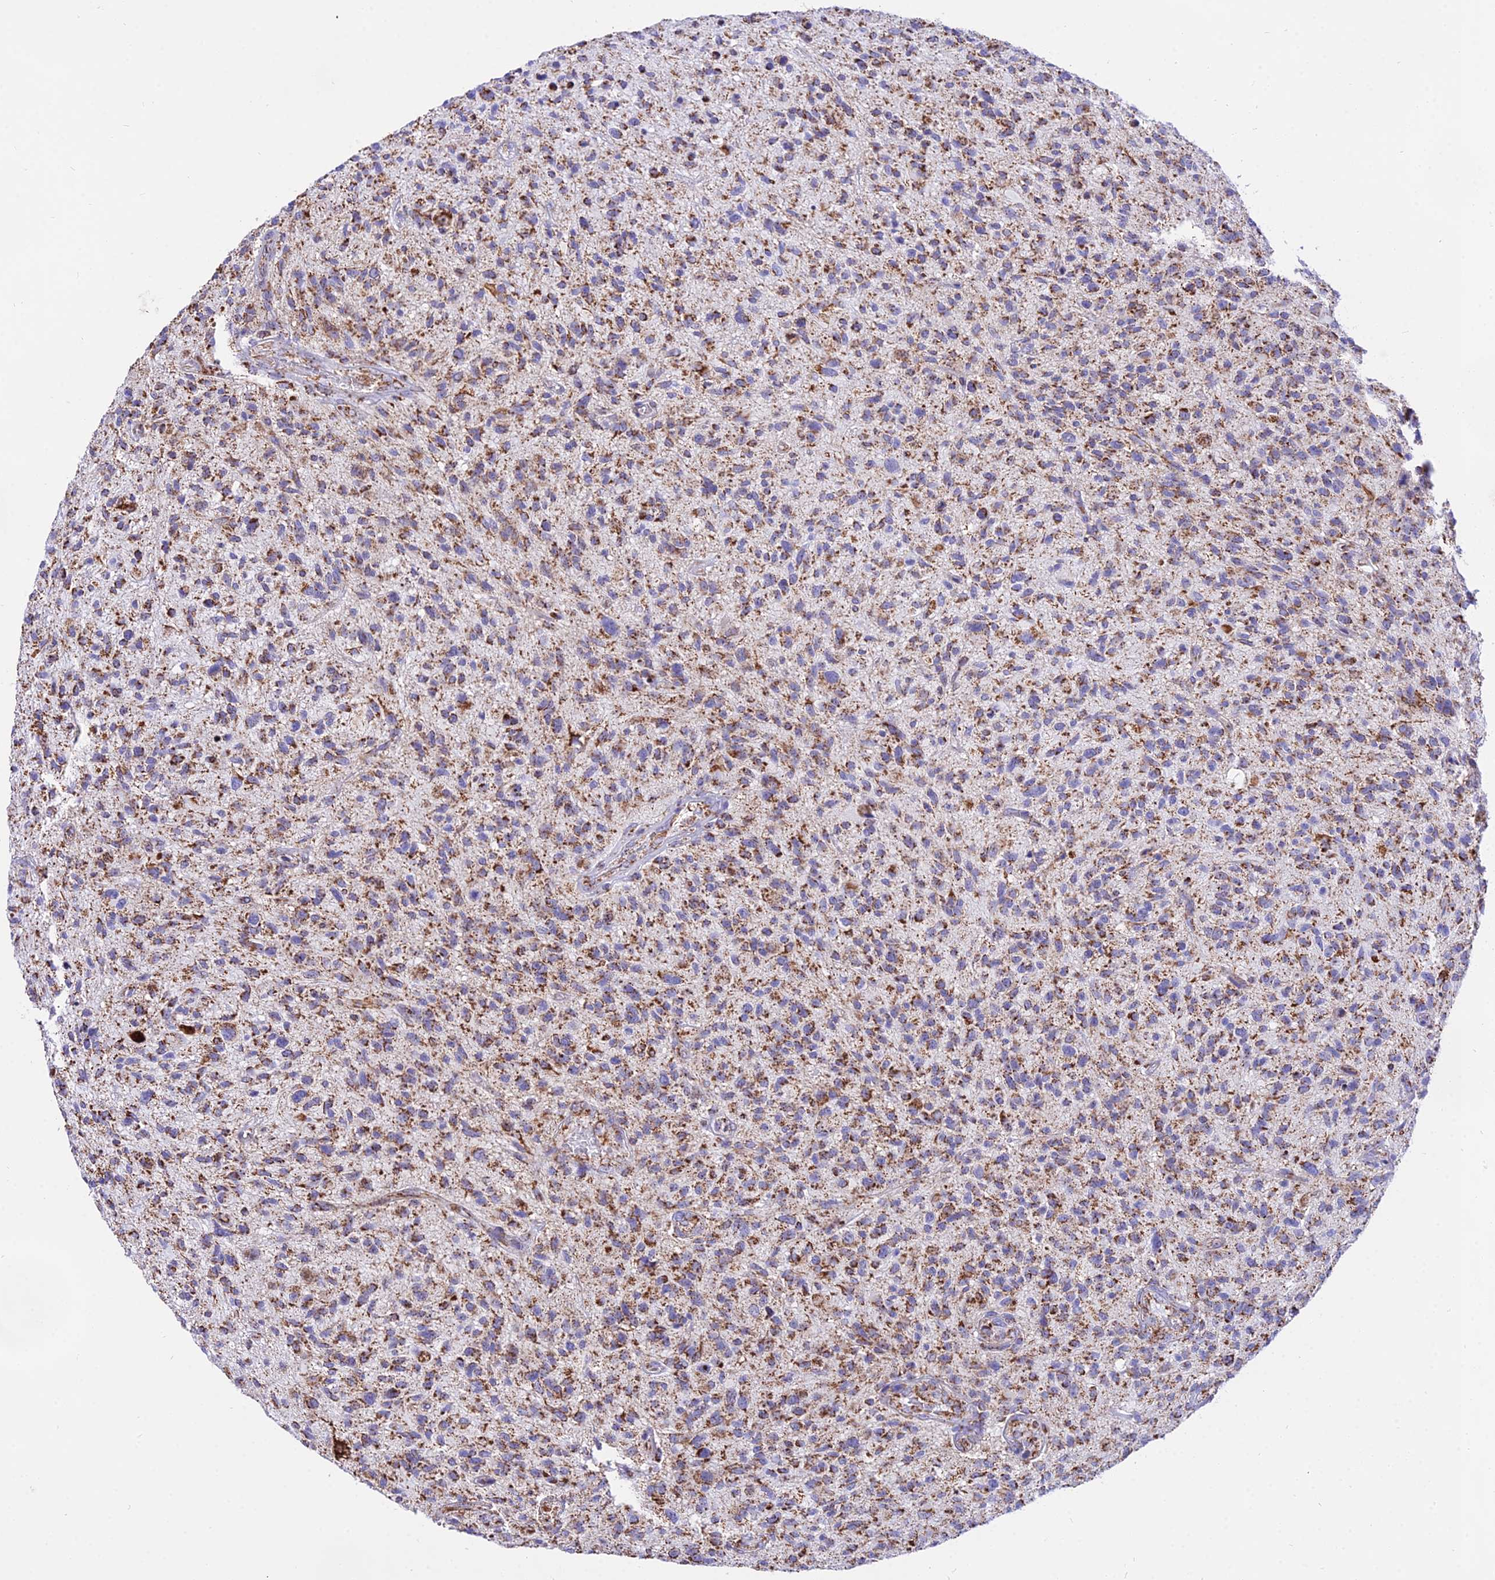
{"staining": {"intensity": "moderate", "quantity": ">75%", "location": "cytoplasmic/membranous"}, "tissue": "glioma", "cell_type": "Tumor cells", "image_type": "cancer", "snomed": [{"axis": "morphology", "description": "Glioma, malignant, High grade"}, {"axis": "topography", "description": "Brain"}], "caption": "Immunohistochemical staining of human malignant glioma (high-grade) reveals medium levels of moderate cytoplasmic/membranous positivity in approximately >75% of tumor cells. Nuclei are stained in blue.", "gene": "ATP5PD", "patient": {"sex": "male", "age": 47}}